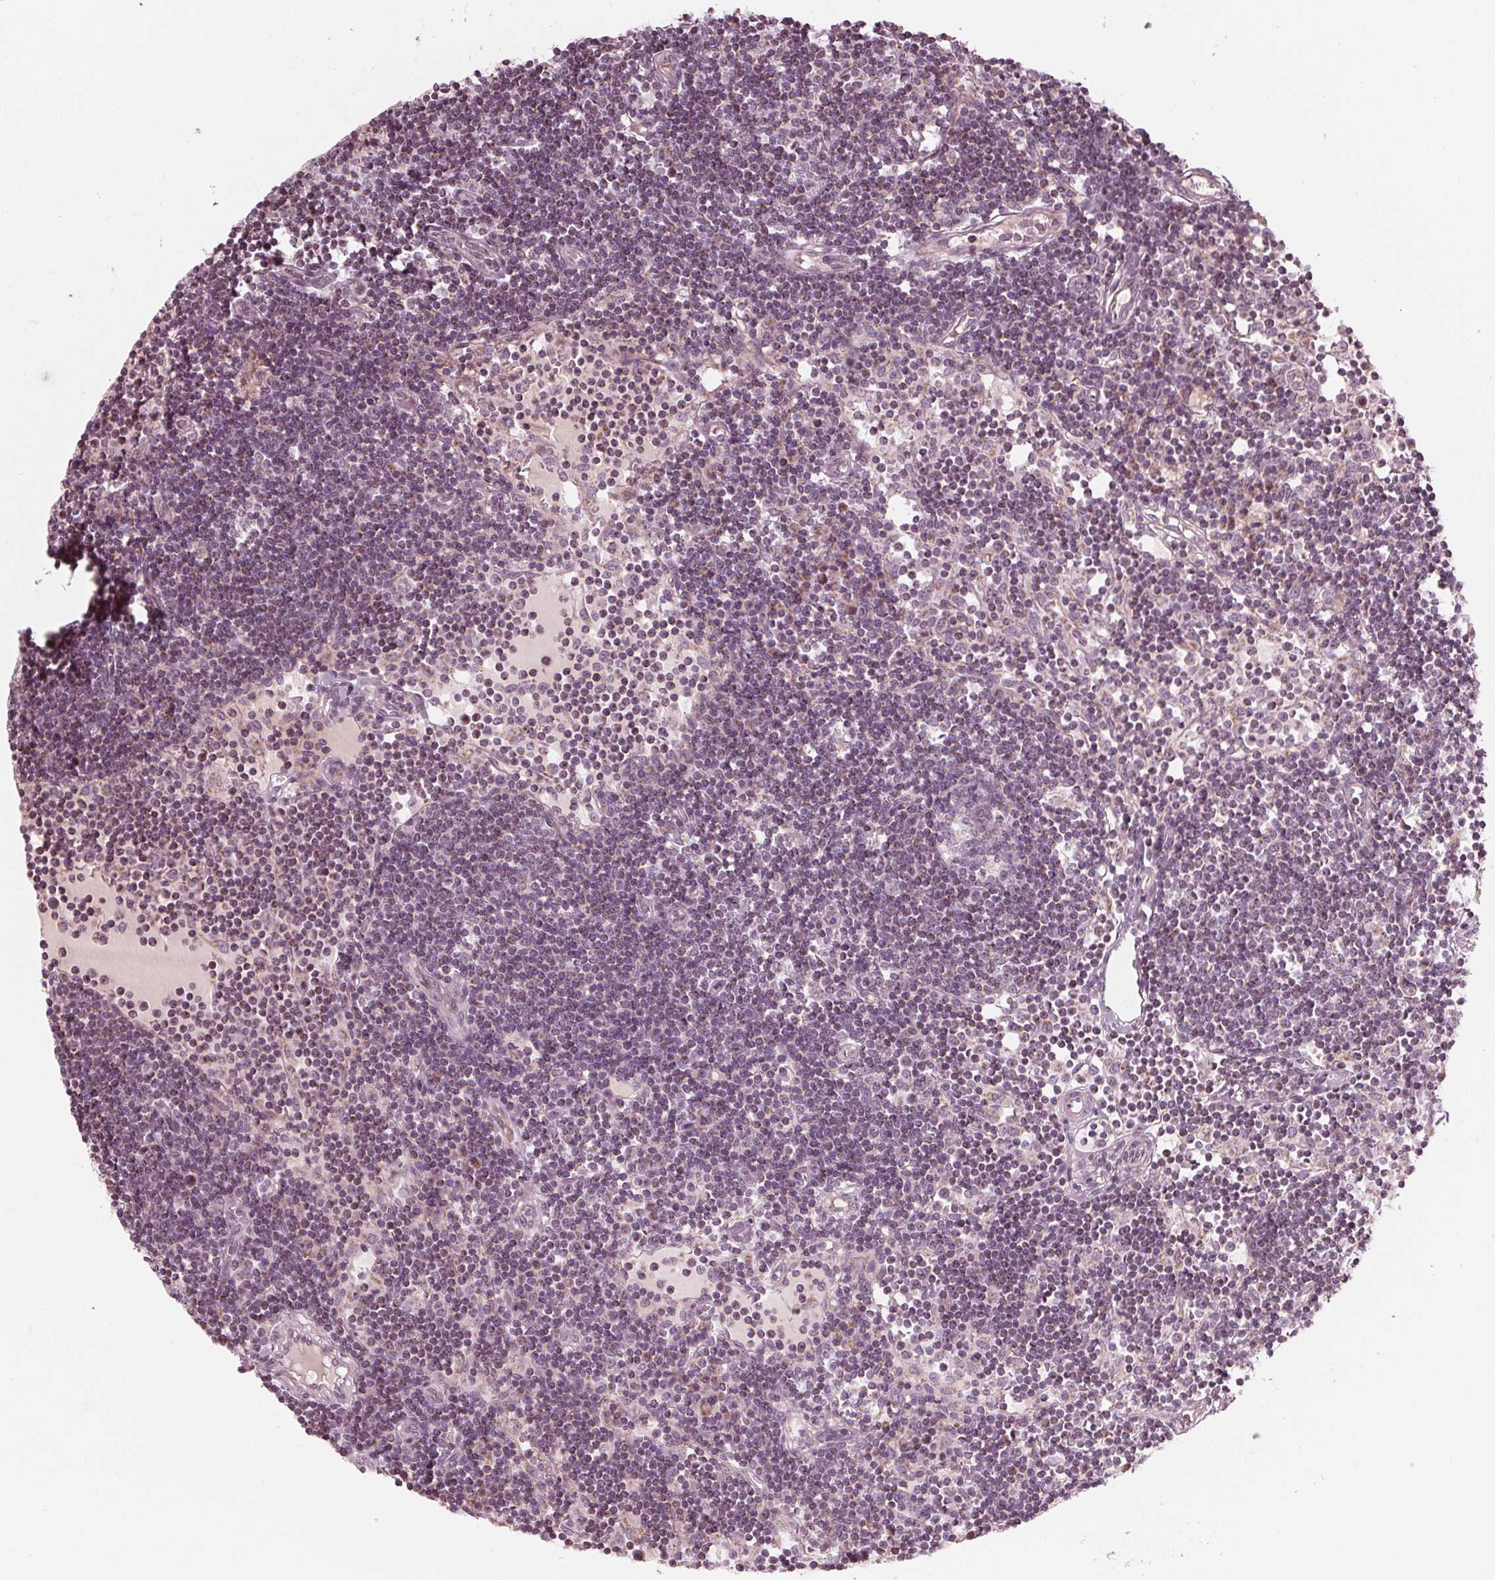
{"staining": {"intensity": "negative", "quantity": "none", "location": "none"}, "tissue": "lymph node", "cell_type": "Germinal center cells", "image_type": "normal", "snomed": [{"axis": "morphology", "description": "Normal tissue, NOS"}, {"axis": "topography", "description": "Lymph node"}], "caption": "A micrograph of human lymph node is negative for staining in germinal center cells. (DAB immunohistochemistry (IHC) visualized using brightfield microscopy, high magnification).", "gene": "CLN6", "patient": {"sex": "female", "age": 72}}